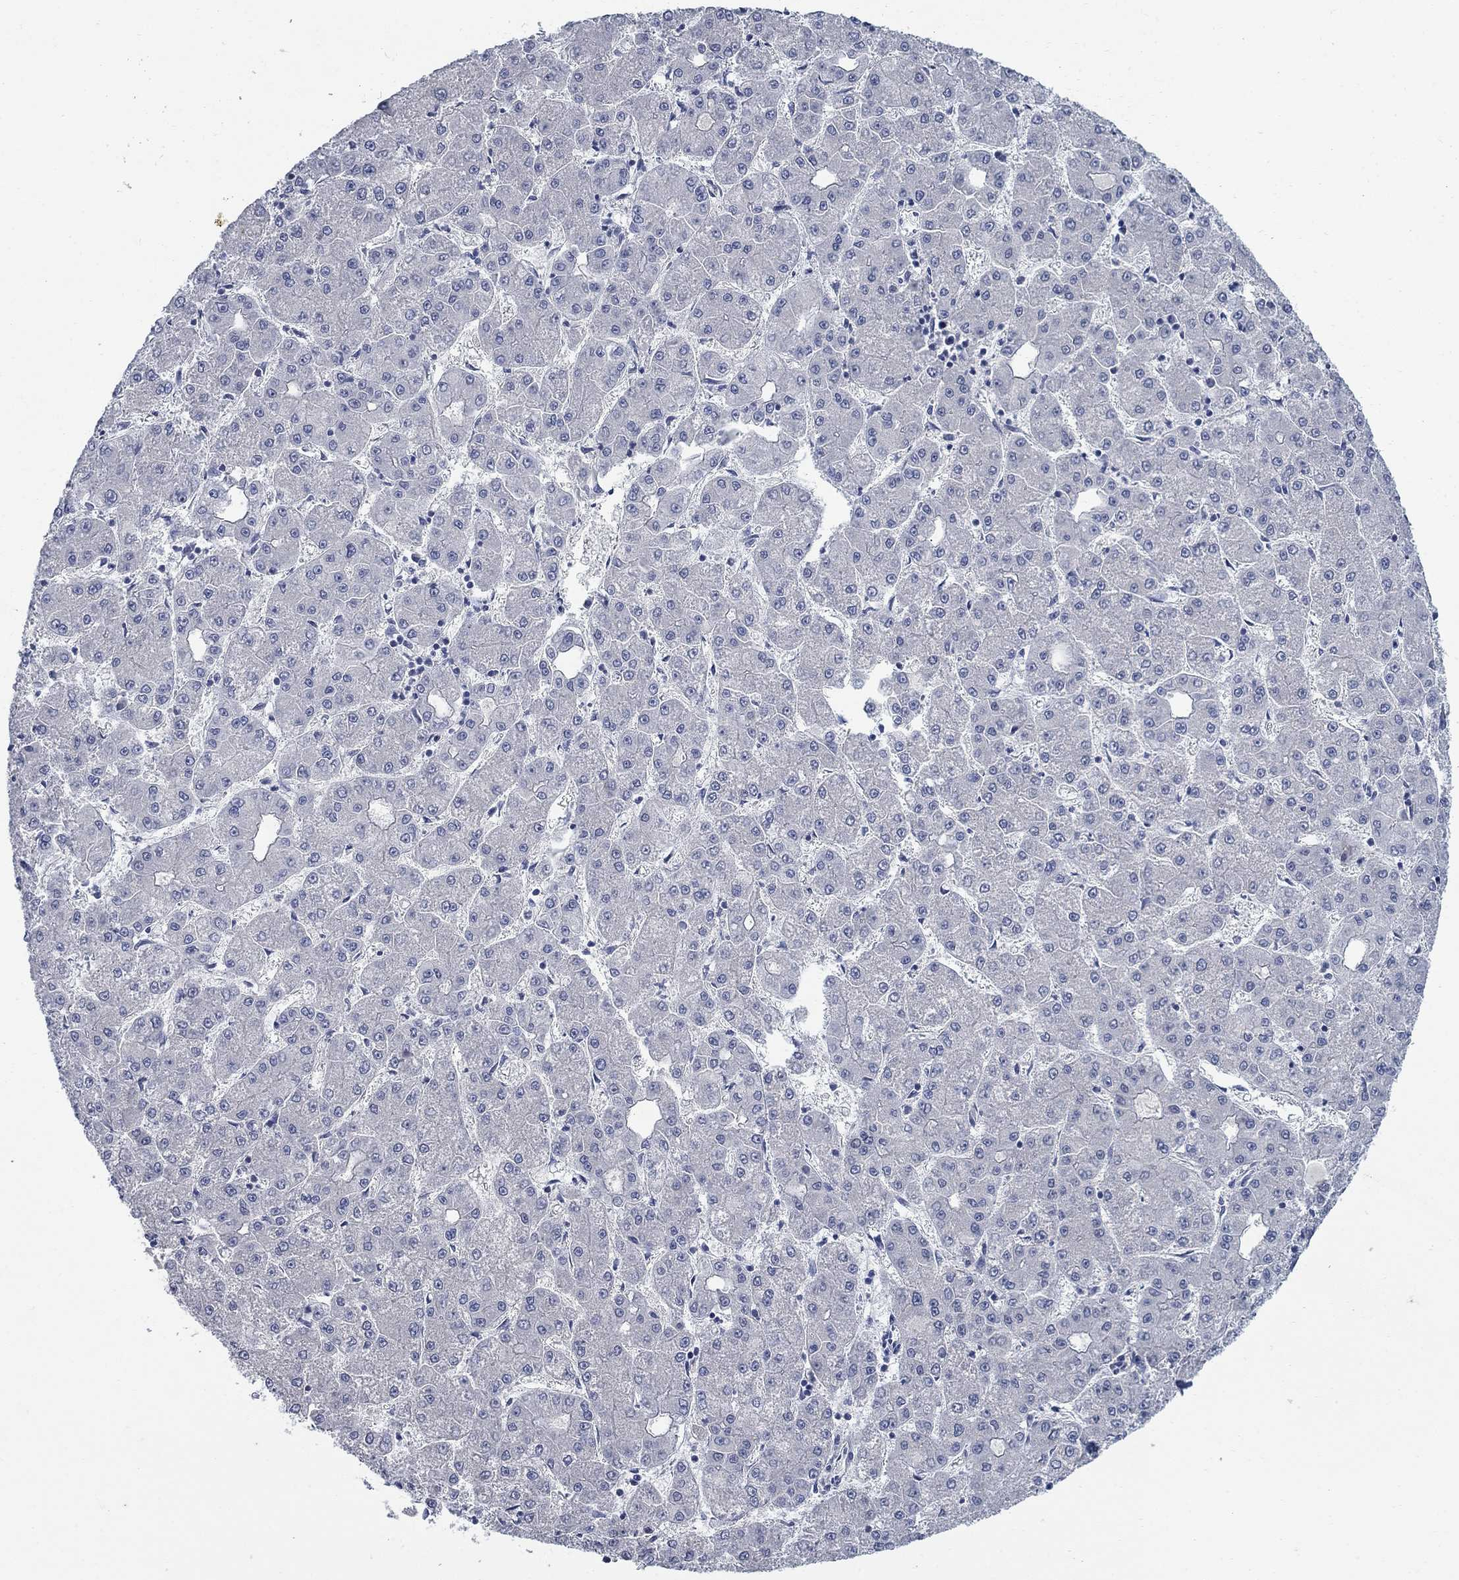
{"staining": {"intensity": "negative", "quantity": "none", "location": "none"}, "tissue": "liver cancer", "cell_type": "Tumor cells", "image_type": "cancer", "snomed": [{"axis": "morphology", "description": "Carcinoma, Hepatocellular, NOS"}, {"axis": "topography", "description": "Liver"}], "caption": "Immunohistochemical staining of hepatocellular carcinoma (liver) demonstrates no significant staining in tumor cells.", "gene": "DNER", "patient": {"sex": "male", "age": 73}}